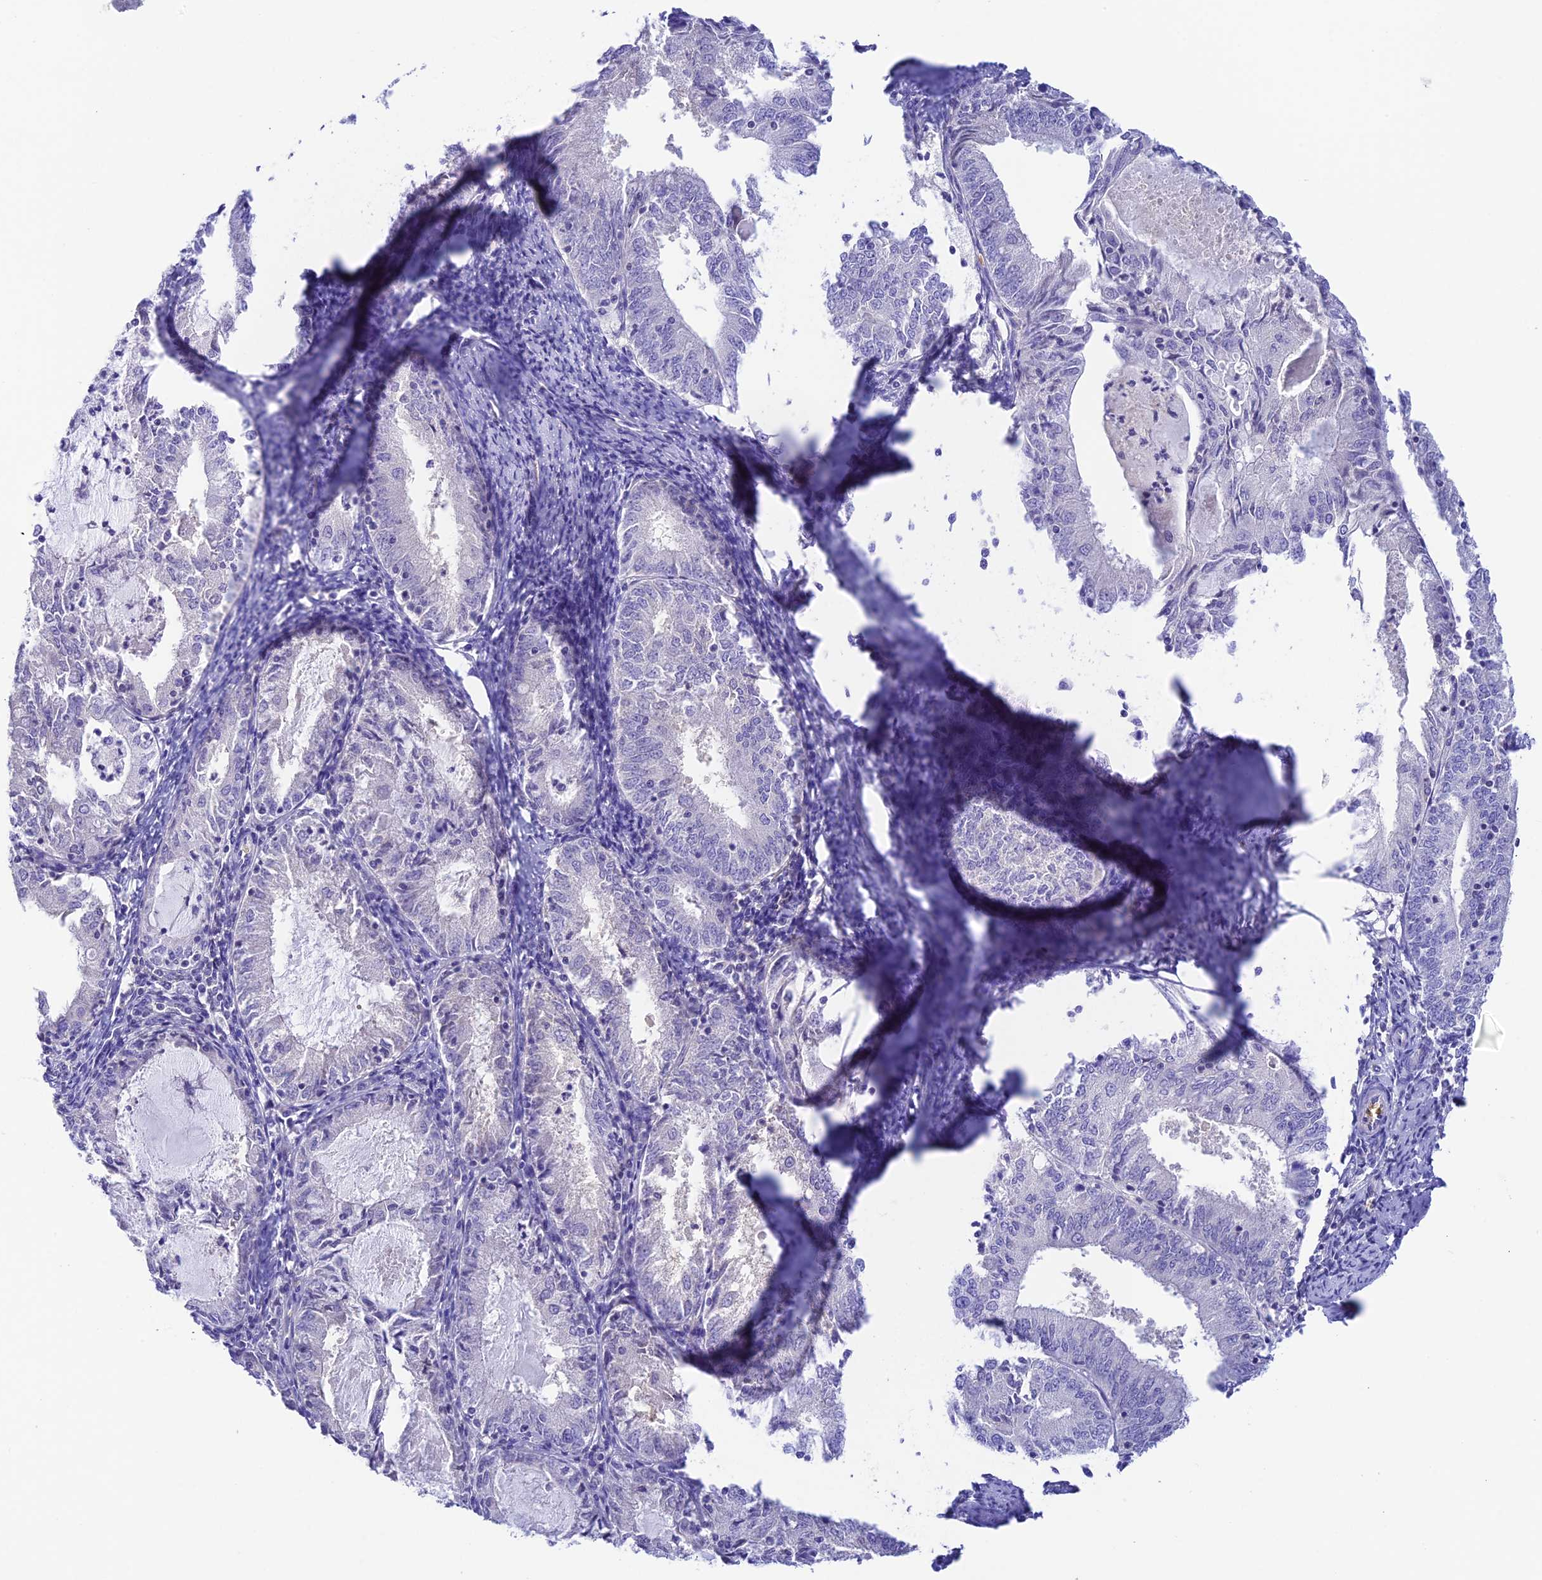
{"staining": {"intensity": "negative", "quantity": "none", "location": "none"}, "tissue": "endometrial cancer", "cell_type": "Tumor cells", "image_type": "cancer", "snomed": [{"axis": "morphology", "description": "Adenocarcinoma, NOS"}, {"axis": "topography", "description": "Endometrium"}], "caption": "Immunohistochemistry (IHC) micrograph of human endometrial adenocarcinoma stained for a protein (brown), which exhibits no positivity in tumor cells.", "gene": "HDHD2", "patient": {"sex": "female", "age": 57}}